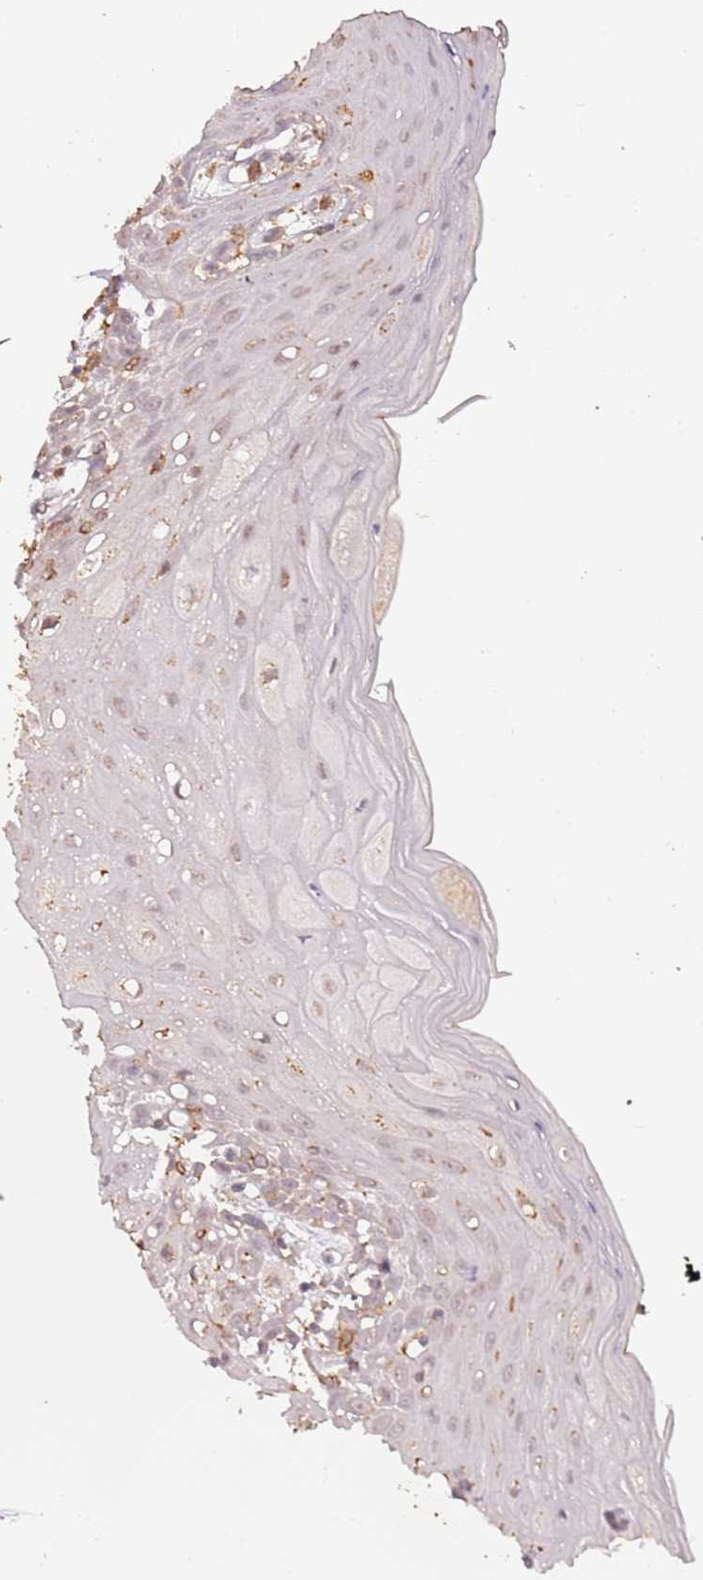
{"staining": {"intensity": "weak", "quantity": ">75%", "location": "nuclear"}, "tissue": "oral mucosa", "cell_type": "Squamous epithelial cells", "image_type": "normal", "snomed": [{"axis": "morphology", "description": "Normal tissue, NOS"}, {"axis": "topography", "description": "Oral tissue"}, {"axis": "topography", "description": "Tounge, NOS"}], "caption": "Immunohistochemistry (IHC) (DAB (3,3'-diaminobenzidine)) staining of benign oral mucosa shows weak nuclear protein expression in about >75% of squamous epithelial cells. (DAB = brown stain, brightfield microscopy at high magnification).", "gene": "ATOSB", "patient": {"sex": "female", "age": 59}}